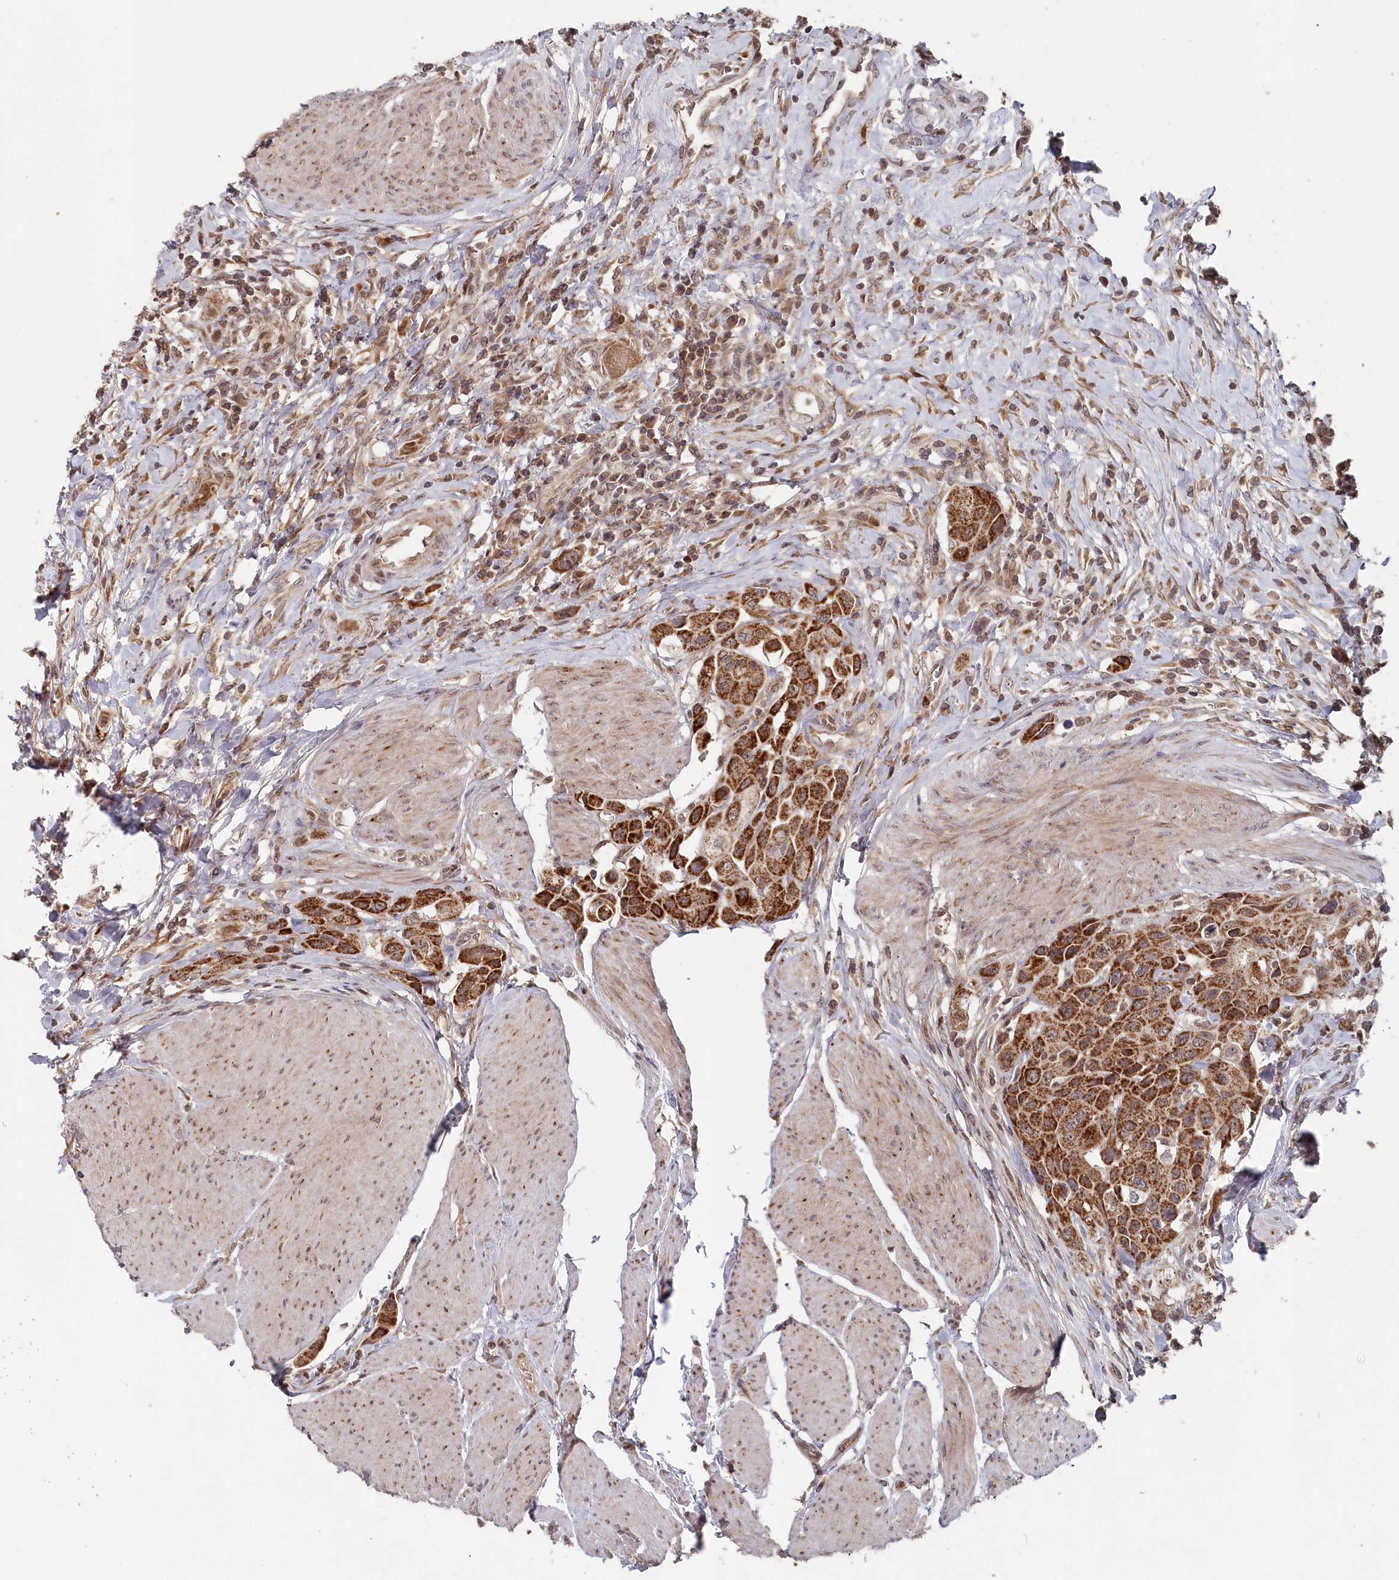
{"staining": {"intensity": "strong", "quantity": ">75%", "location": "cytoplasmic/membranous"}, "tissue": "urothelial cancer", "cell_type": "Tumor cells", "image_type": "cancer", "snomed": [{"axis": "morphology", "description": "Urothelial carcinoma, High grade"}, {"axis": "topography", "description": "Urinary bladder"}], "caption": "Protein expression analysis of human high-grade urothelial carcinoma reveals strong cytoplasmic/membranous positivity in approximately >75% of tumor cells.", "gene": "WAPL", "patient": {"sex": "male", "age": 50}}